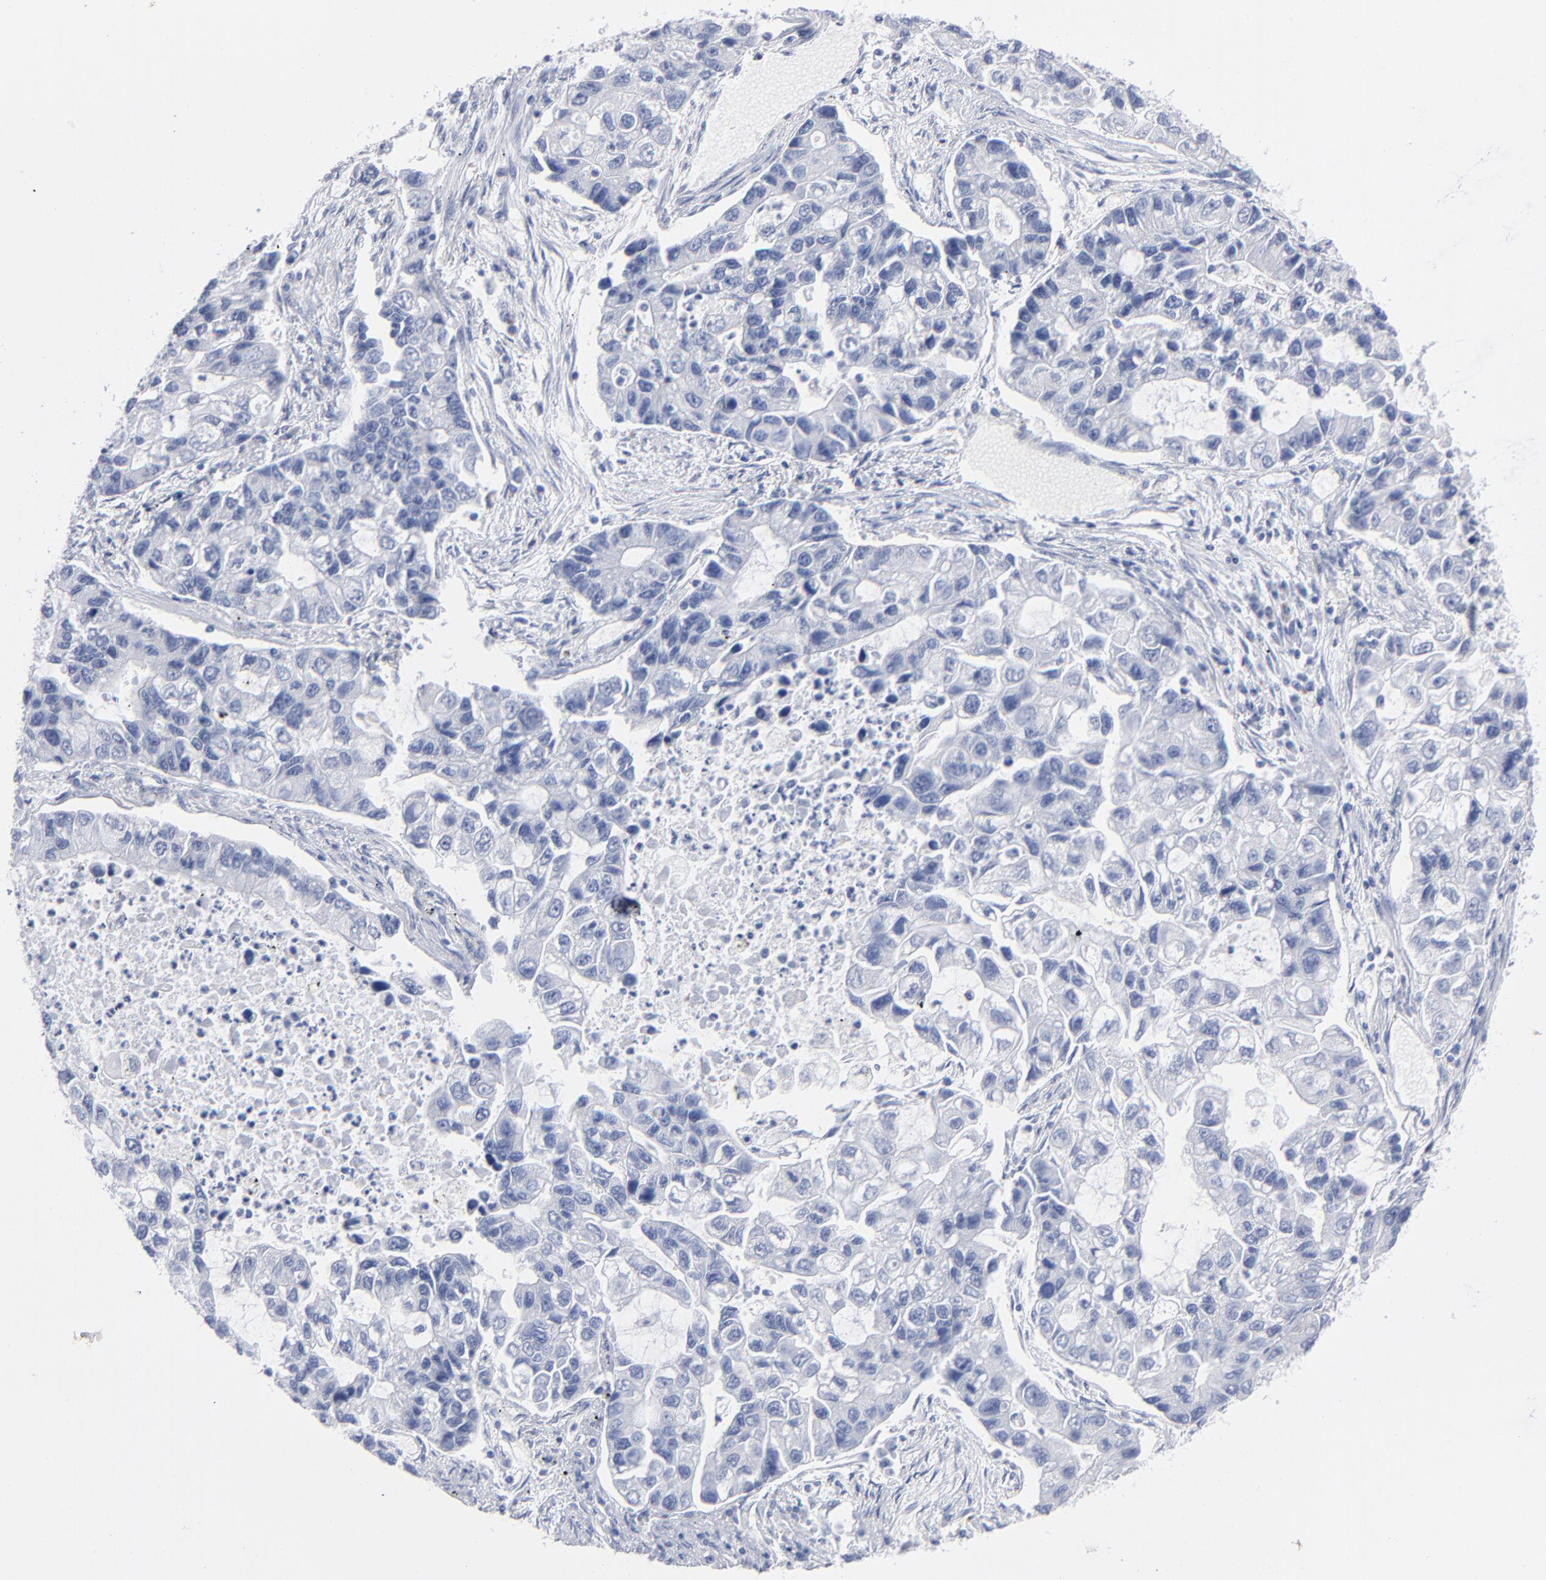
{"staining": {"intensity": "negative", "quantity": "none", "location": "none"}, "tissue": "lung cancer", "cell_type": "Tumor cells", "image_type": "cancer", "snomed": [{"axis": "morphology", "description": "Adenocarcinoma, NOS"}, {"axis": "topography", "description": "Lung"}], "caption": "Lung adenocarcinoma was stained to show a protein in brown. There is no significant positivity in tumor cells. The staining was performed using DAB to visualize the protein expression in brown, while the nuclei were stained in blue with hematoxylin (Magnification: 20x).", "gene": "CHCHD10", "patient": {"sex": "female", "age": 51}}